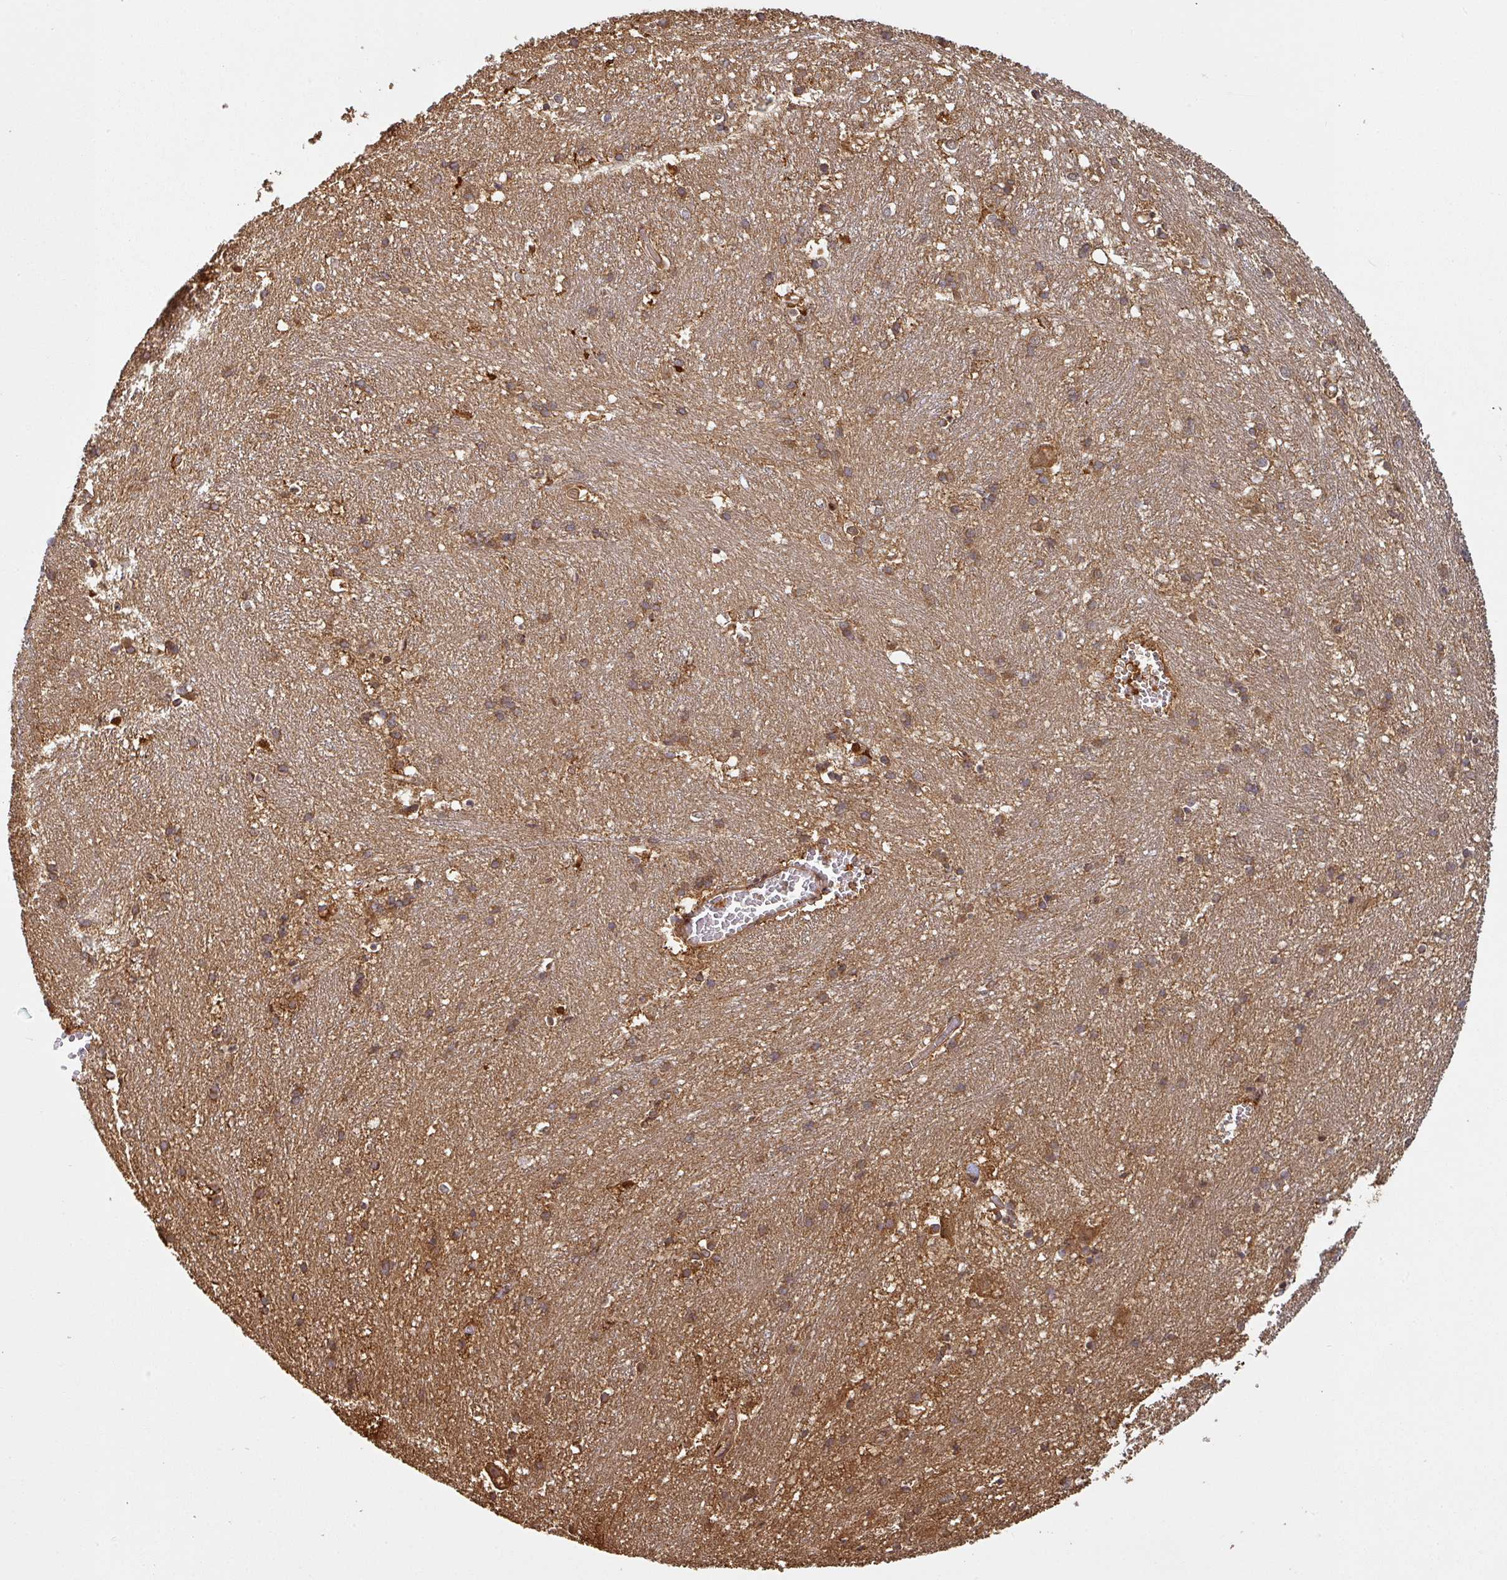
{"staining": {"intensity": "moderate", "quantity": ">75%", "location": "cytoplasmic/membranous"}, "tissue": "caudate", "cell_type": "Glial cells", "image_type": "normal", "snomed": [{"axis": "morphology", "description": "Normal tissue, NOS"}, {"axis": "topography", "description": "Lateral ventricle wall"}], "caption": "High-magnification brightfield microscopy of normal caudate stained with DAB (brown) and counterstained with hematoxylin (blue). glial cells exhibit moderate cytoplasmic/membranous staining is identified in approximately>75% of cells.", "gene": "ZNF322", "patient": {"sex": "male", "age": 37}}